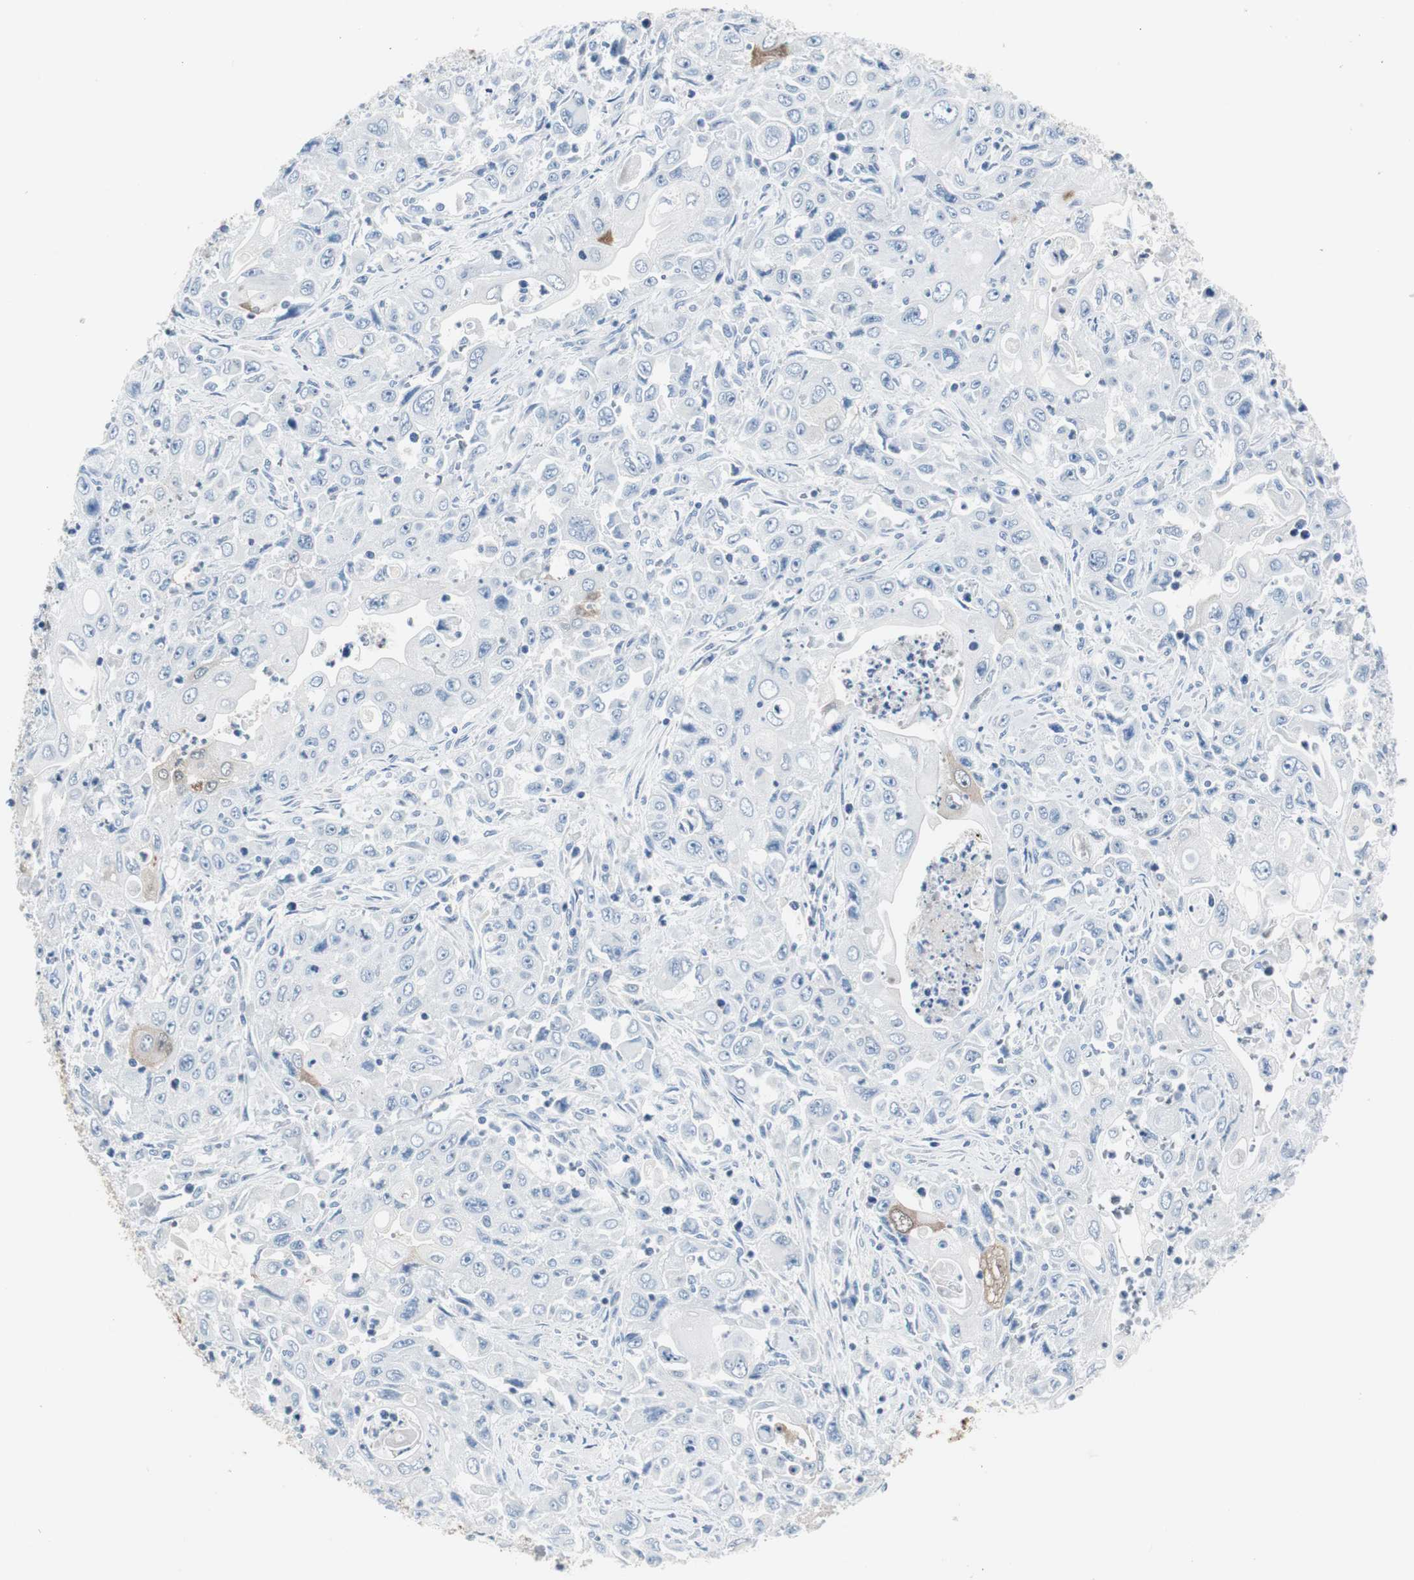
{"staining": {"intensity": "moderate", "quantity": "<25%", "location": "cytoplasmic/membranous"}, "tissue": "pancreatic cancer", "cell_type": "Tumor cells", "image_type": "cancer", "snomed": [{"axis": "morphology", "description": "Adenocarcinoma, NOS"}, {"axis": "topography", "description": "Pancreas"}], "caption": "A brown stain labels moderate cytoplasmic/membranous staining of a protein in human adenocarcinoma (pancreatic) tumor cells.", "gene": "S100A7", "patient": {"sex": "male", "age": 70}}